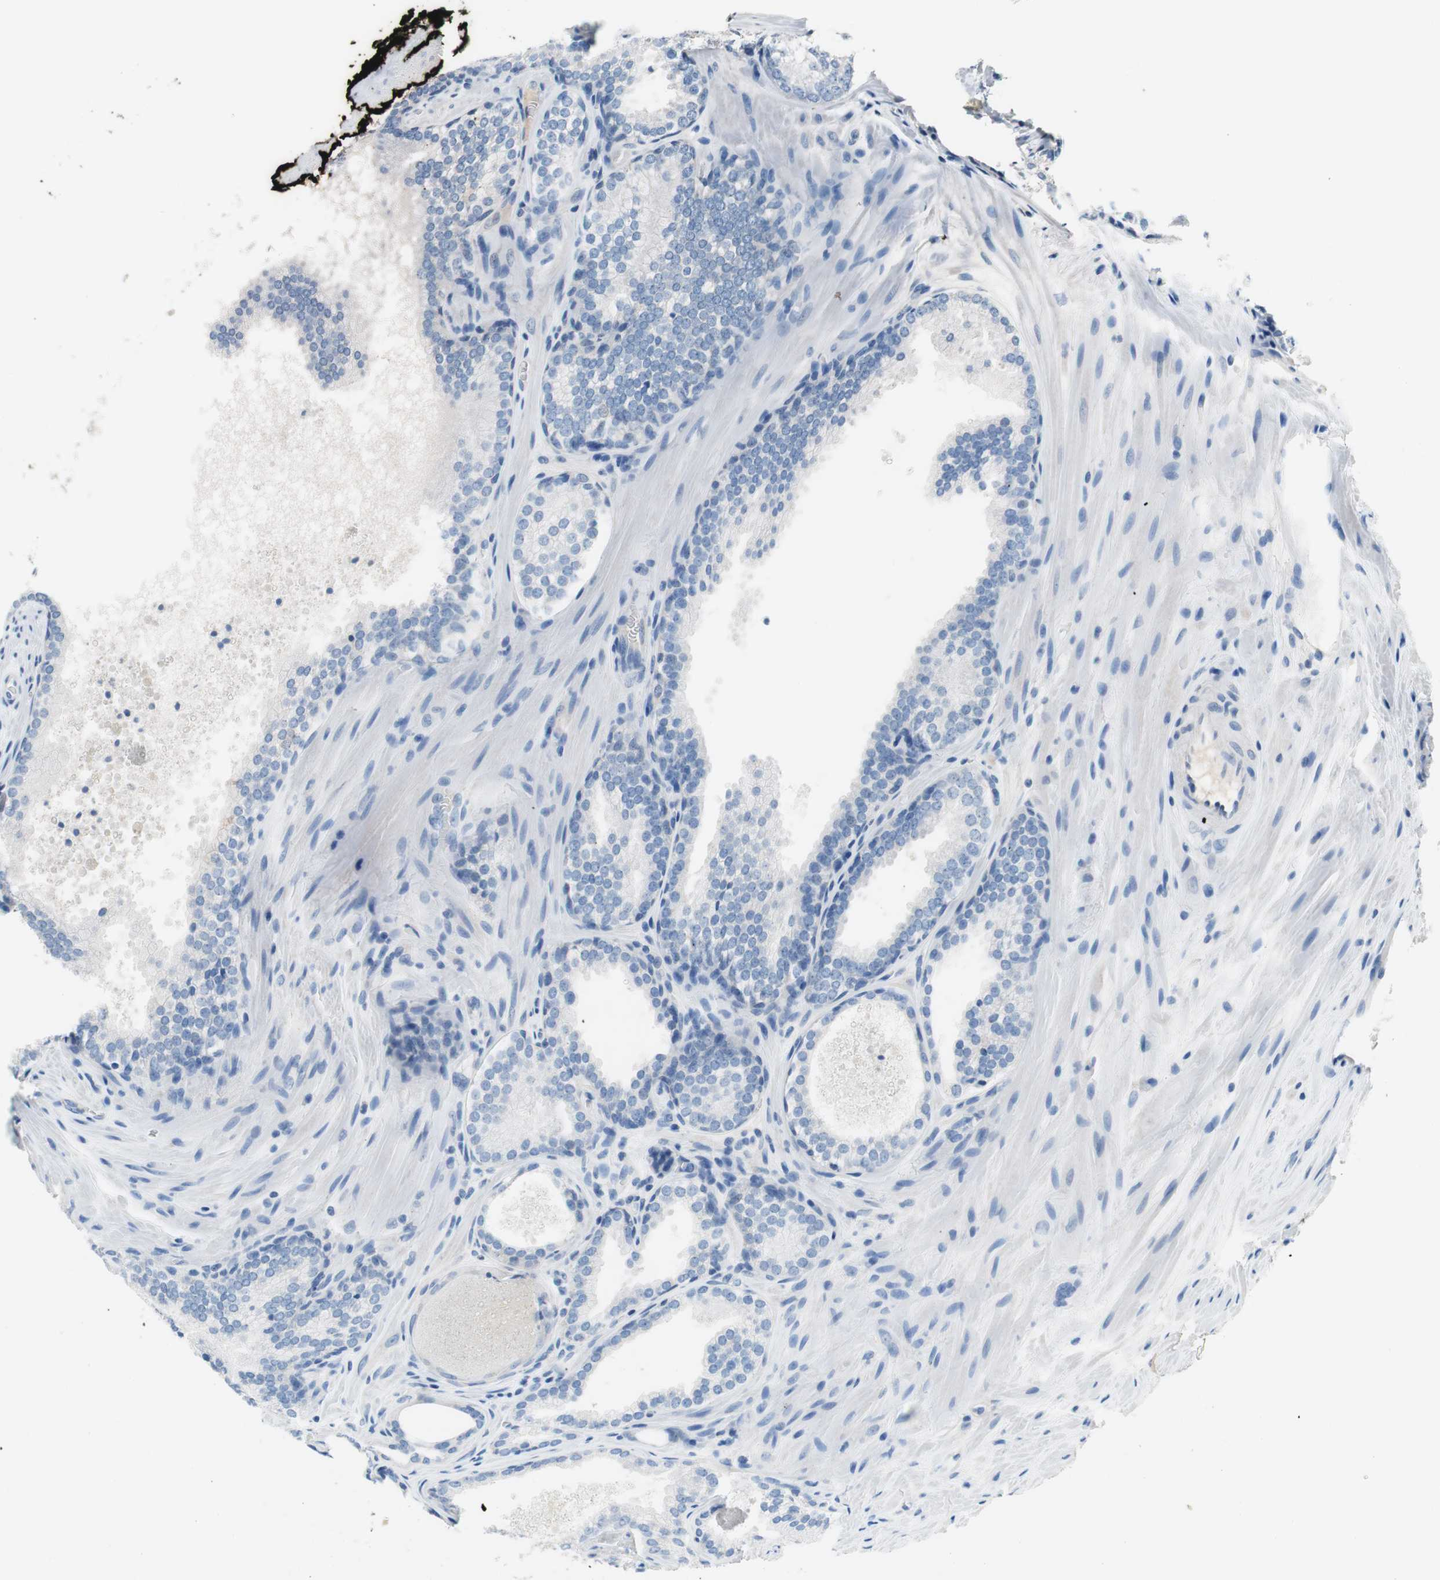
{"staining": {"intensity": "negative", "quantity": "none", "location": "none"}, "tissue": "prostate cancer", "cell_type": "Tumor cells", "image_type": "cancer", "snomed": [{"axis": "morphology", "description": "Adenocarcinoma, Low grade"}, {"axis": "topography", "description": "Prostate"}], "caption": "Photomicrograph shows no protein staining in tumor cells of adenocarcinoma (low-grade) (prostate) tissue.", "gene": "EVA1A", "patient": {"sex": "male", "age": 60}}